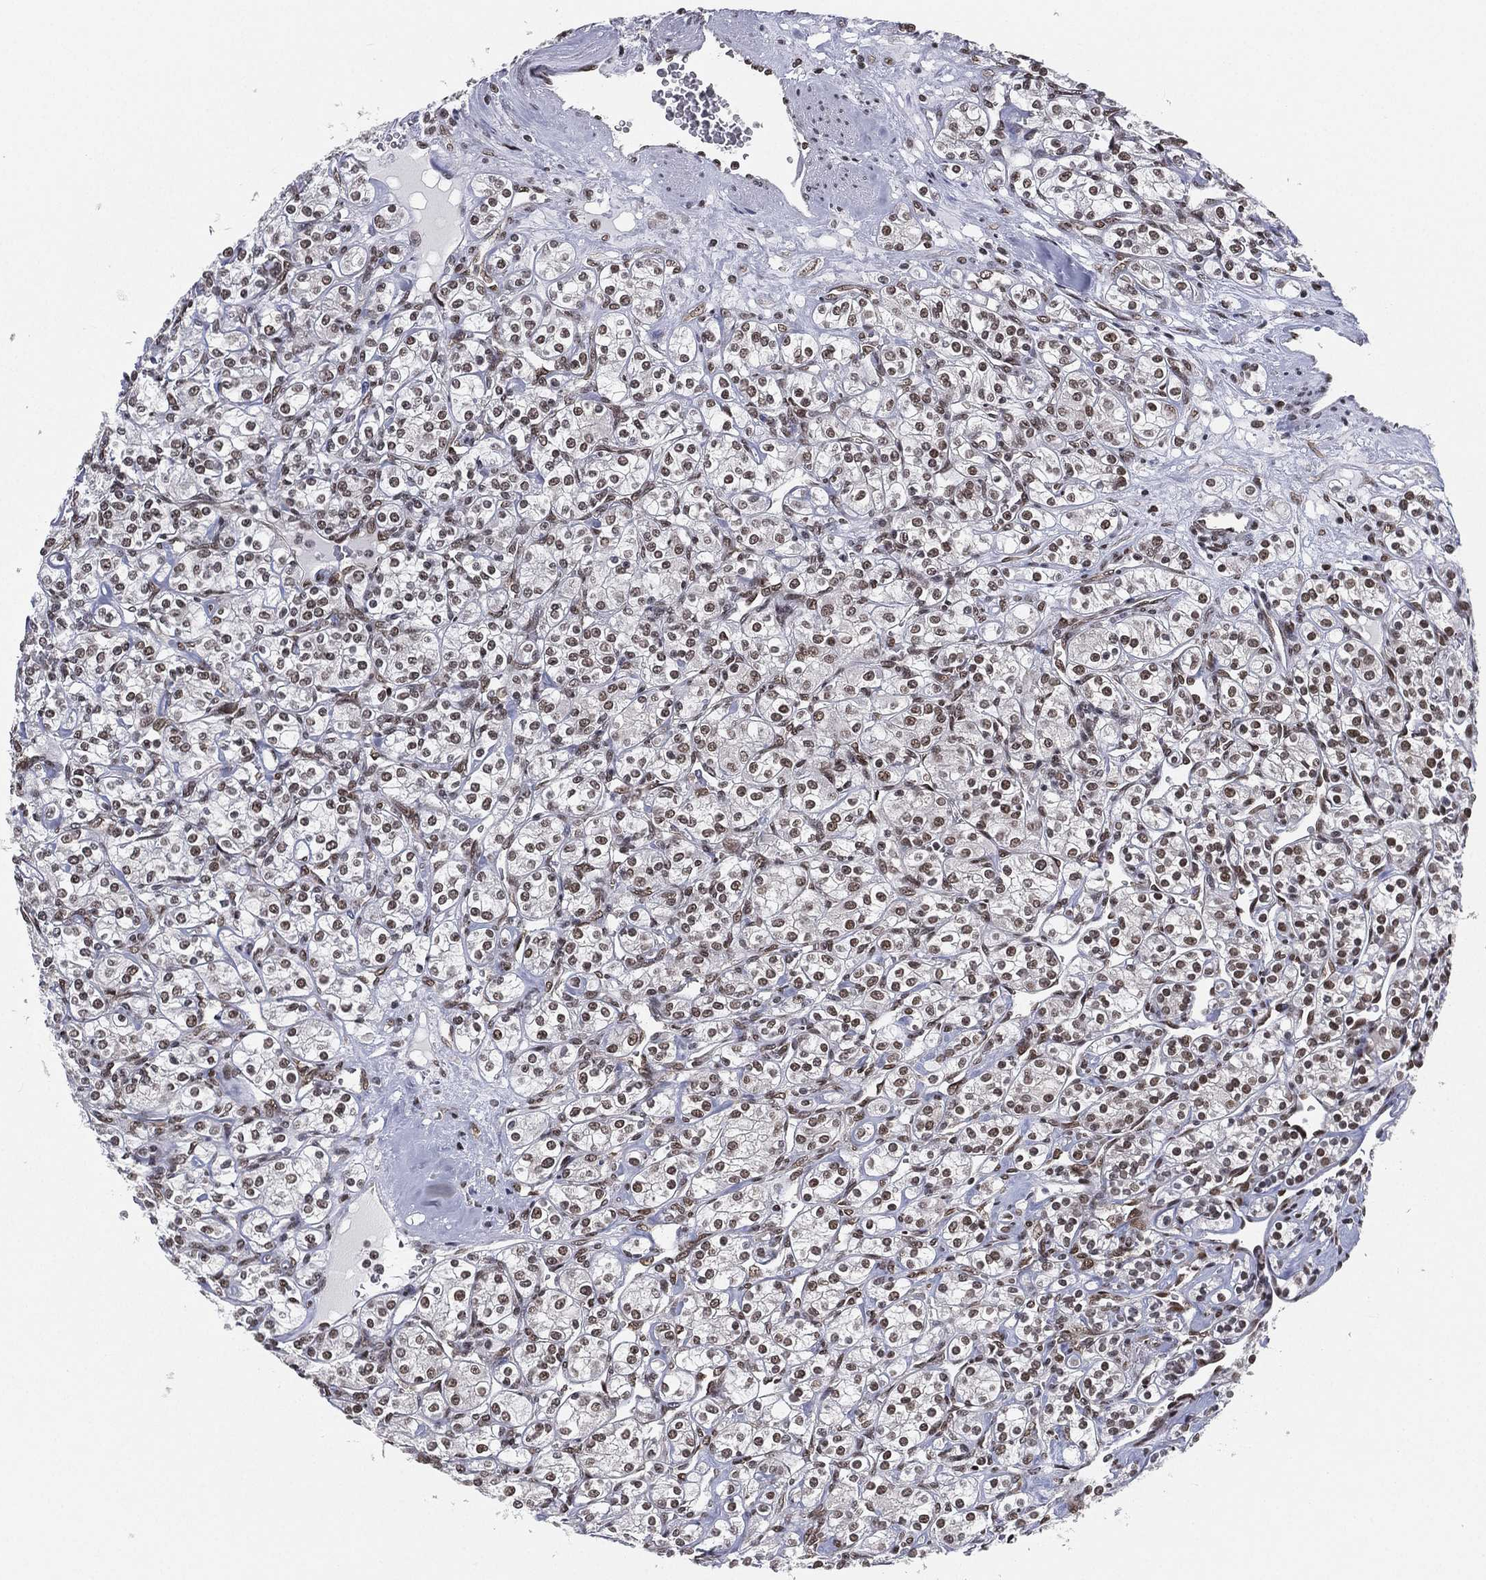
{"staining": {"intensity": "moderate", "quantity": "25%-75%", "location": "nuclear"}, "tissue": "renal cancer", "cell_type": "Tumor cells", "image_type": "cancer", "snomed": [{"axis": "morphology", "description": "Adenocarcinoma, NOS"}, {"axis": "topography", "description": "Kidney"}], "caption": "Human renal cancer stained with a protein marker exhibits moderate staining in tumor cells.", "gene": "FUBP3", "patient": {"sex": "male", "age": 77}}